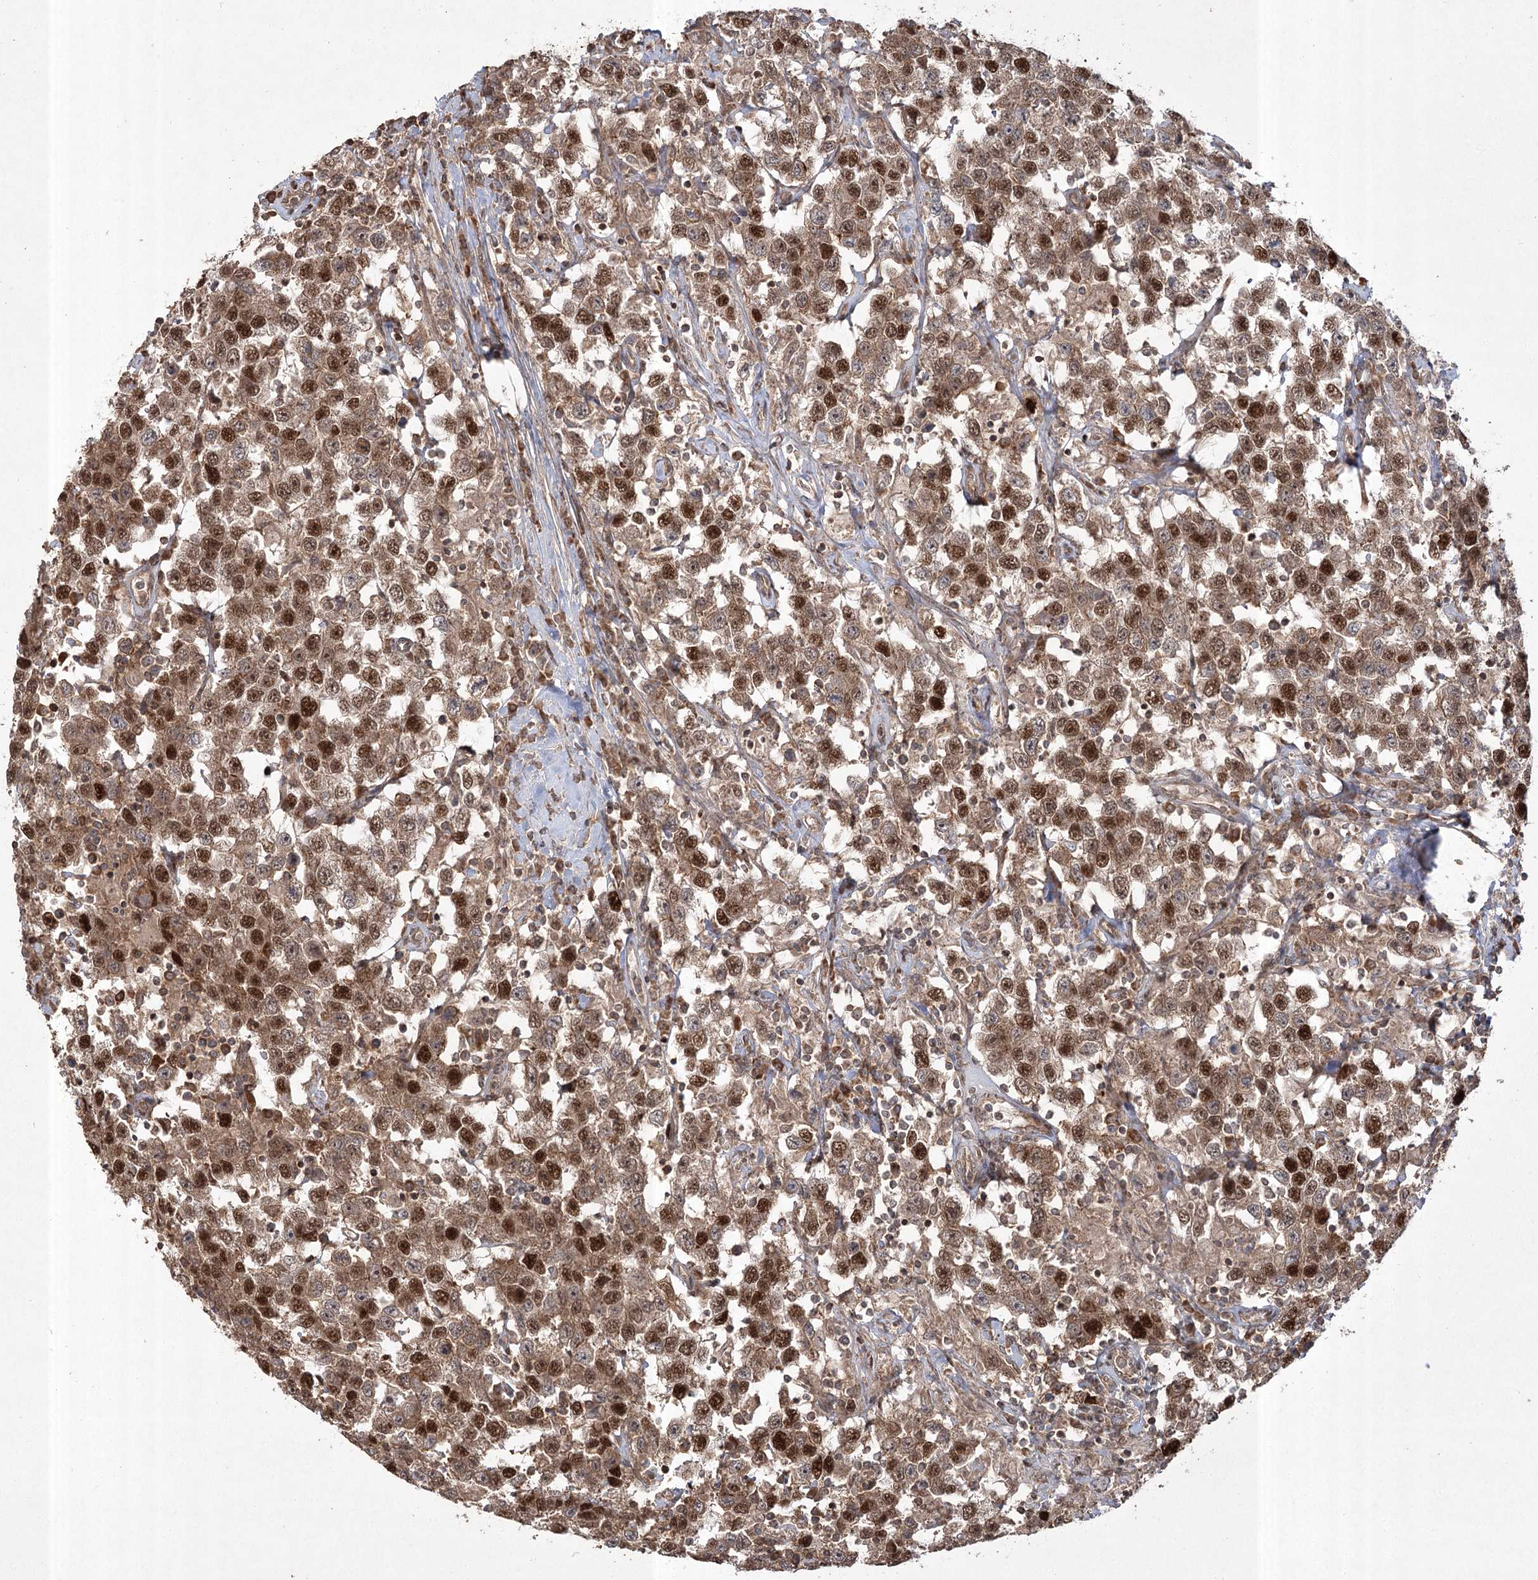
{"staining": {"intensity": "strong", "quantity": ">75%", "location": "cytoplasmic/membranous,nuclear"}, "tissue": "testis cancer", "cell_type": "Tumor cells", "image_type": "cancer", "snomed": [{"axis": "morphology", "description": "Seminoma, NOS"}, {"axis": "topography", "description": "Testis"}], "caption": "Tumor cells display strong cytoplasmic/membranous and nuclear positivity in approximately >75% of cells in testis seminoma.", "gene": "CPLANE1", "patient": {"sex": "male", "age": 41}}